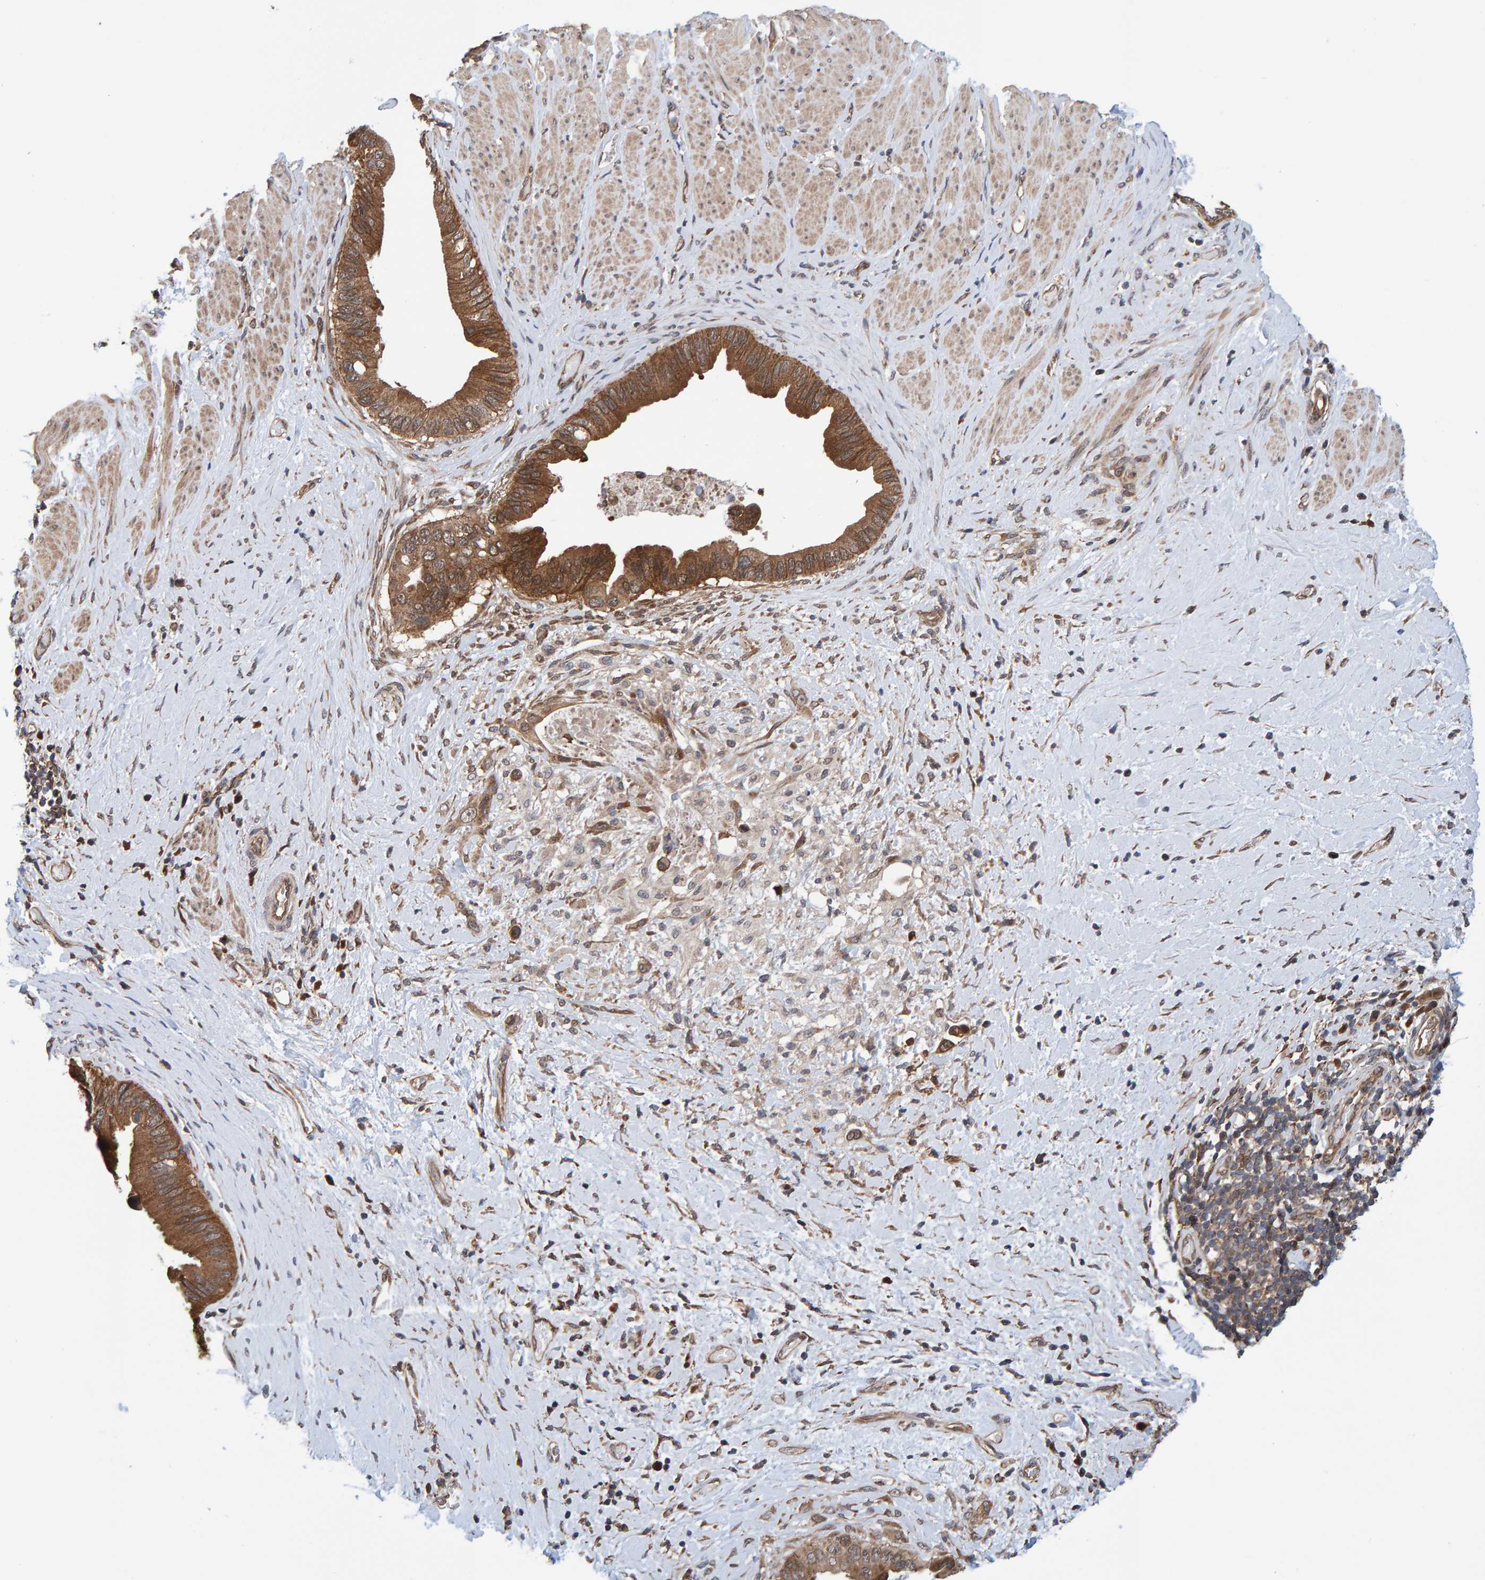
{"staining": {"intensity": "moderate", "quantity": ">75%", "location": "cytoplasmic/membranous"}, "tissue": "pancreatic cancer", "cell_type": "Tumor cells", "image_type": "cancer", "snomed": [{"axis": "morphology", "description": "Adenocarcinoma, NOS"}, {"axis": "topography", "description": "Pancreas"}], "caption": "There is medium levels of moderate cytoplasmic/membranous positivity in tumor cells of adenocarcinoma (pancreatic), as demonstrated by immunohistochemical staining (brown color).", "gene": "SCRN2", "patient": {"sex": "female", "age": 56}}